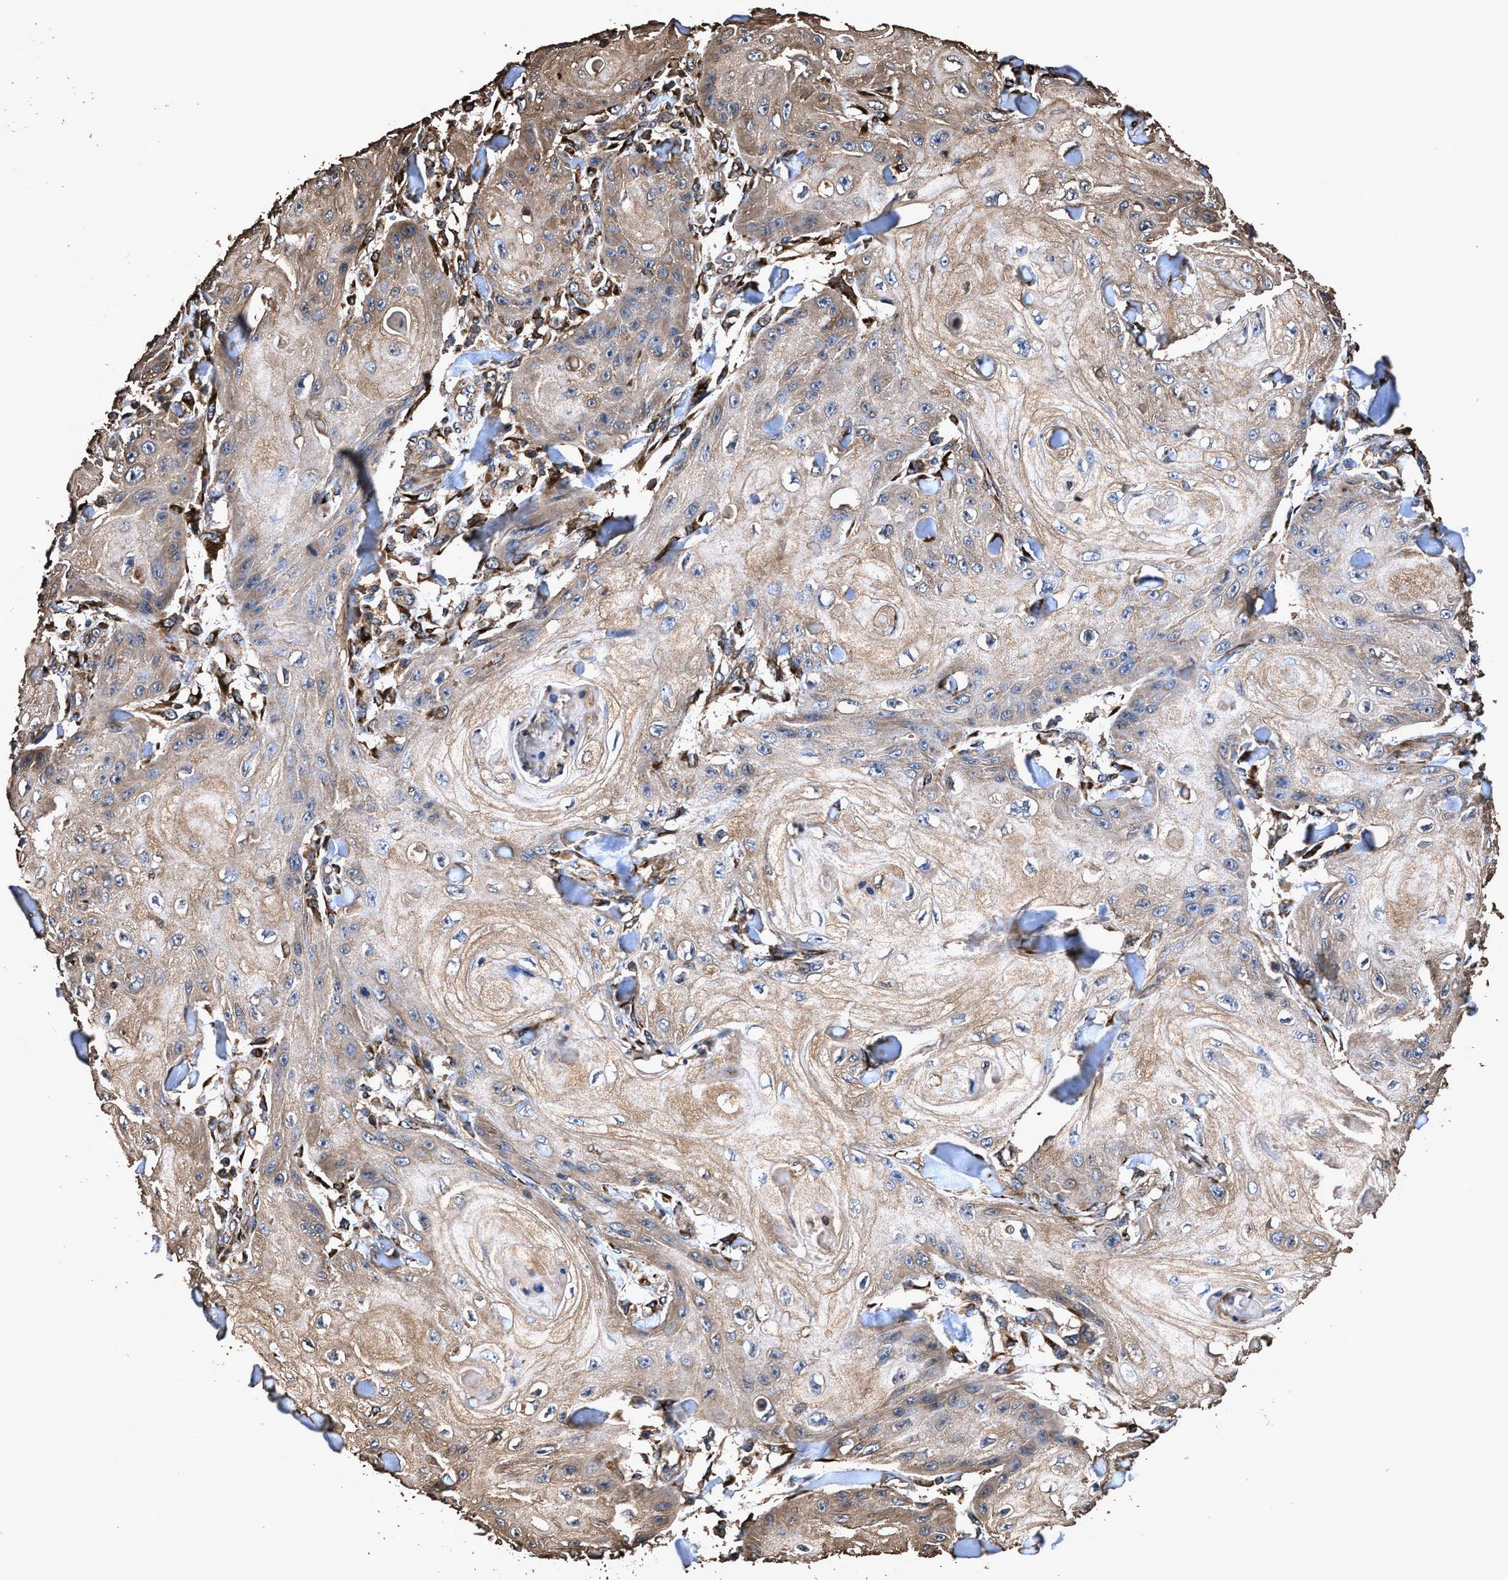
{"staining": {"intensity": "moderate", "quantity": "25%-75%", "location": "cytoplasmic/membranous"}, "tissue": "skin cancer", "cell_type": "Tumor cells", "image_type": "cancer", "snomed": [{"axis": "morphology", "description": "Squamous cell carcinoma, NOS"}, {"axis": "topography", "description": "Skin"}], "caption": "This image shows squamous cell carcinoma (skin) stained with immunohistochemistry to label a protein in brown. The cytoplasmic/membranous of tumor cells show moderate positivity for the protein. Nuclei are counter-stained blue.", "gene": "ZMYND19", "patient": {"sex": "male", "age": 74}}